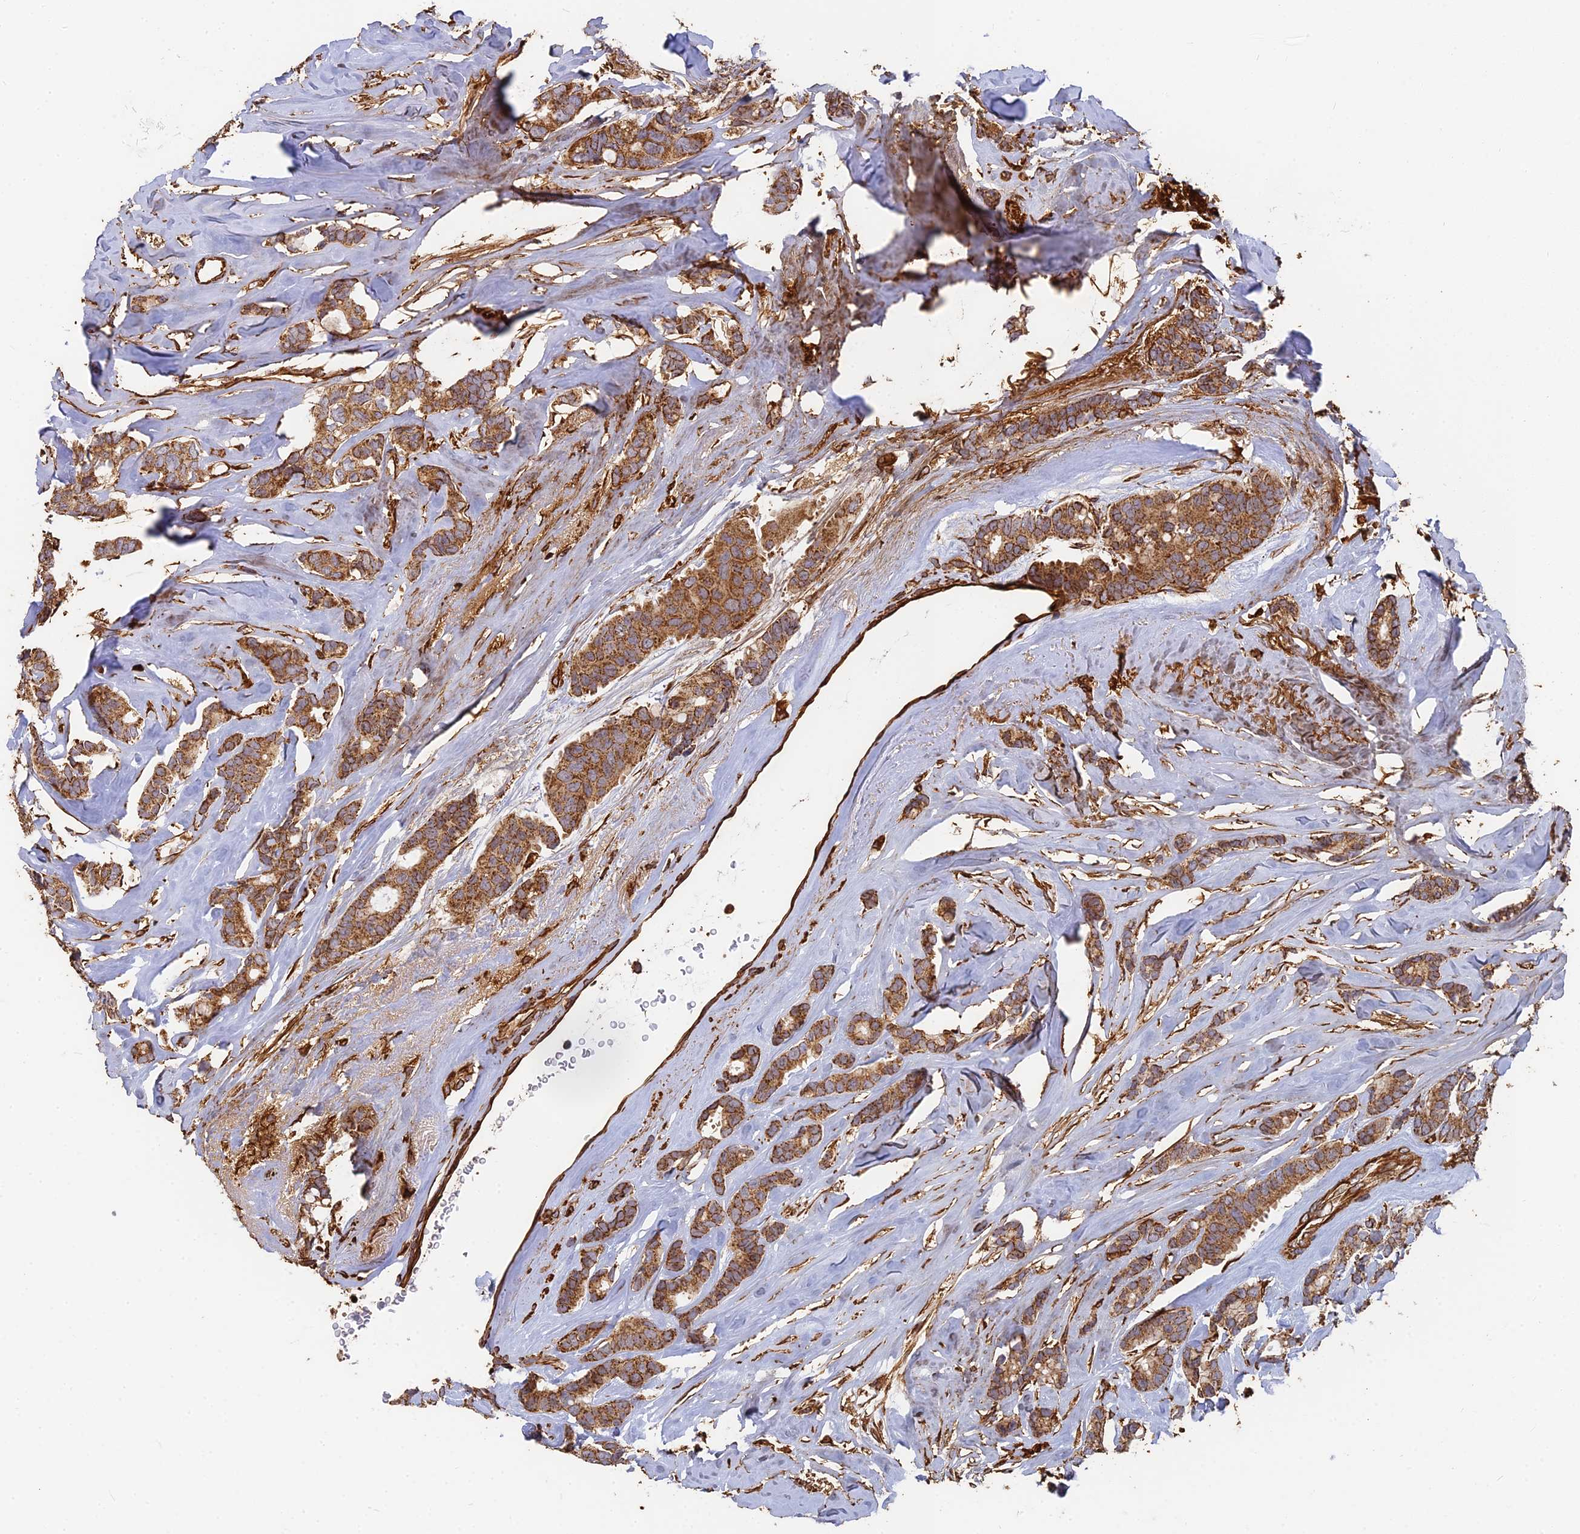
{"staining": {"intensity": "moderate", "quantity": ">75%", "location": "cytoplasmic/membranous"}, "tissue": "breast cancer", "cell_type": "Tumor cells", "image_type": "cancer", "snomed": [{"axis": "morphology", "description": "Duct carcinoma"}, {"axis": "topography", "description": "Breast"}], "caption": "A high-resolution micrograph shows immunohistochemistry staining of breast cancer (invasive ductal carcinoma), which demonstrates moderate cytoplasmic/membranous staining in about >75% of tumor cells.", "gene": "DSTYK", "patient": {"sex": "female", "age": 40}}